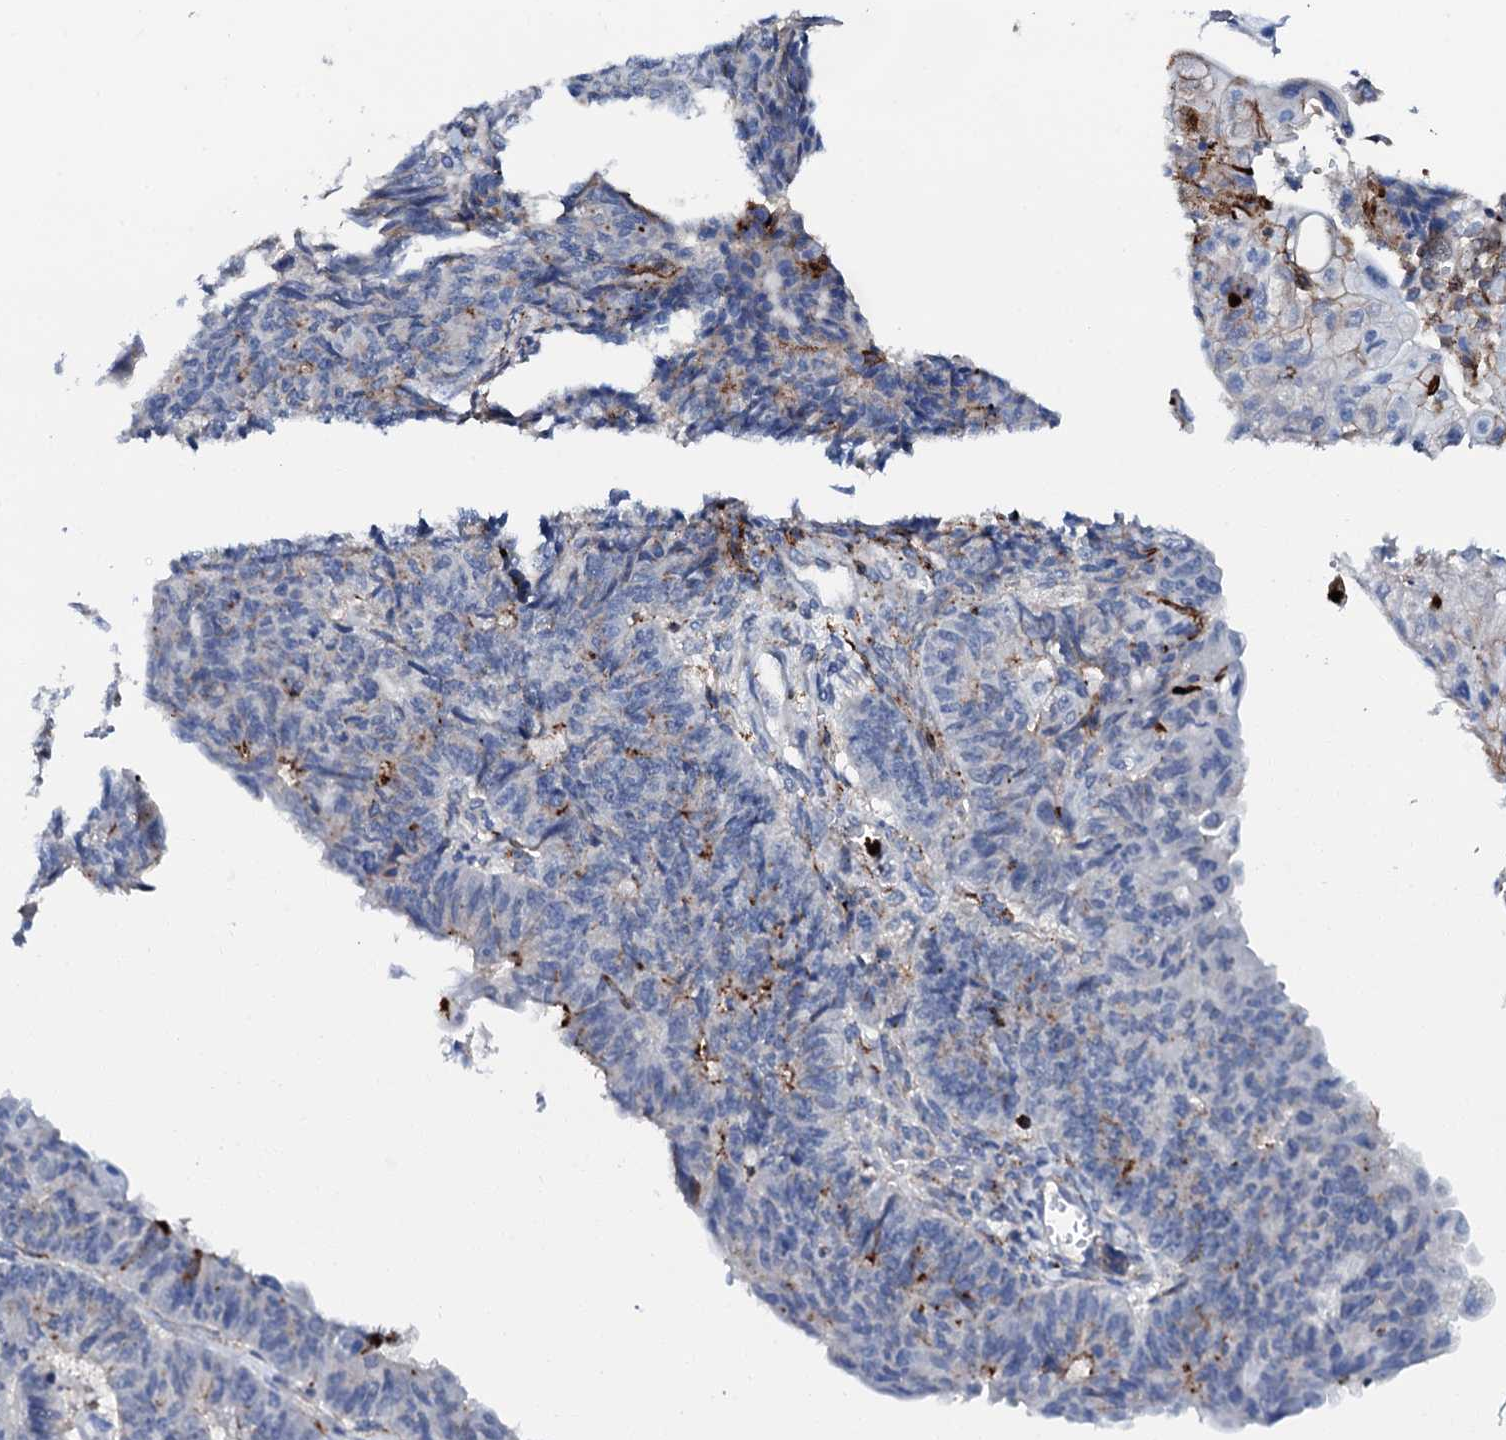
{"staining": {"intensity": "negative", "quantity": "none", "location": "none"}, "tissue": "endometrial cancer", "cell_type": "Tumor cells", "image_type": "cancer", "snomed": [{"axis": "morphology", "description": "Adenocarcinoma, NOS"}, {"axis": "topography", "description": "Endometrium"}], "caption": "Tumor cells are negative for protein expression in human adenocarcinoma (endometrial).", "gene": "MED13L", "patient": {"sex": "female", "age": 32}}